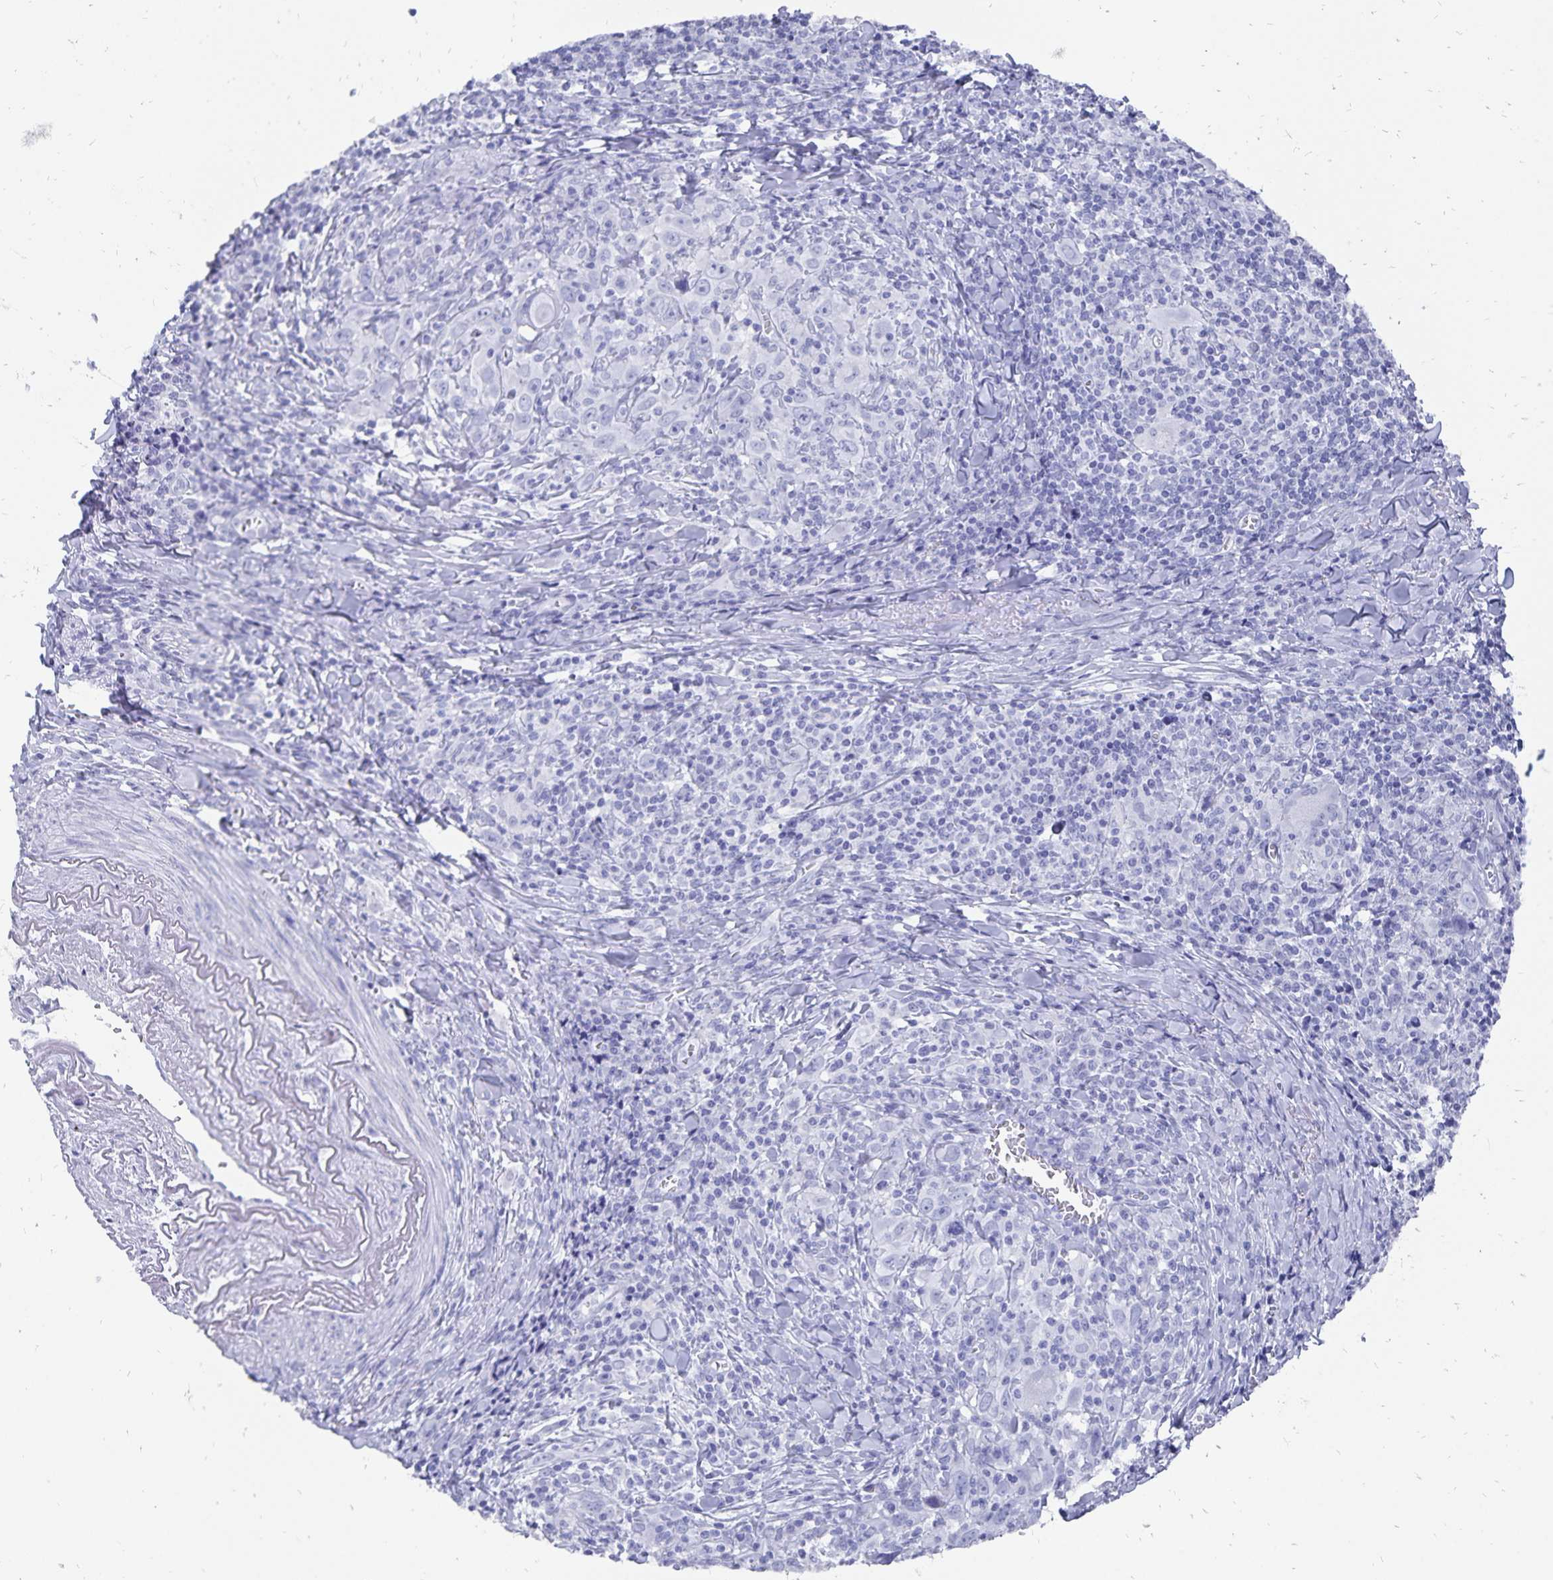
{"staining": {"intensity": "negative", "quantity": "none", "location": "none"}, "tissue": "head and neck cancer", "cell_type": "Tumor cells", "image_type": "cancer", "snomed": [{"axis": "morphology", "description": "Squamous cell carcinoma, NOS"}, {"axis": "topography", "description": "Head-Neck"}], "caption": "This is an IHC image of human squamous cell carcinoma (head and neck). There is no positivity in tumor cells.", "gene": "ADH1A", "patient": {"sex": "female", "age": 95}}